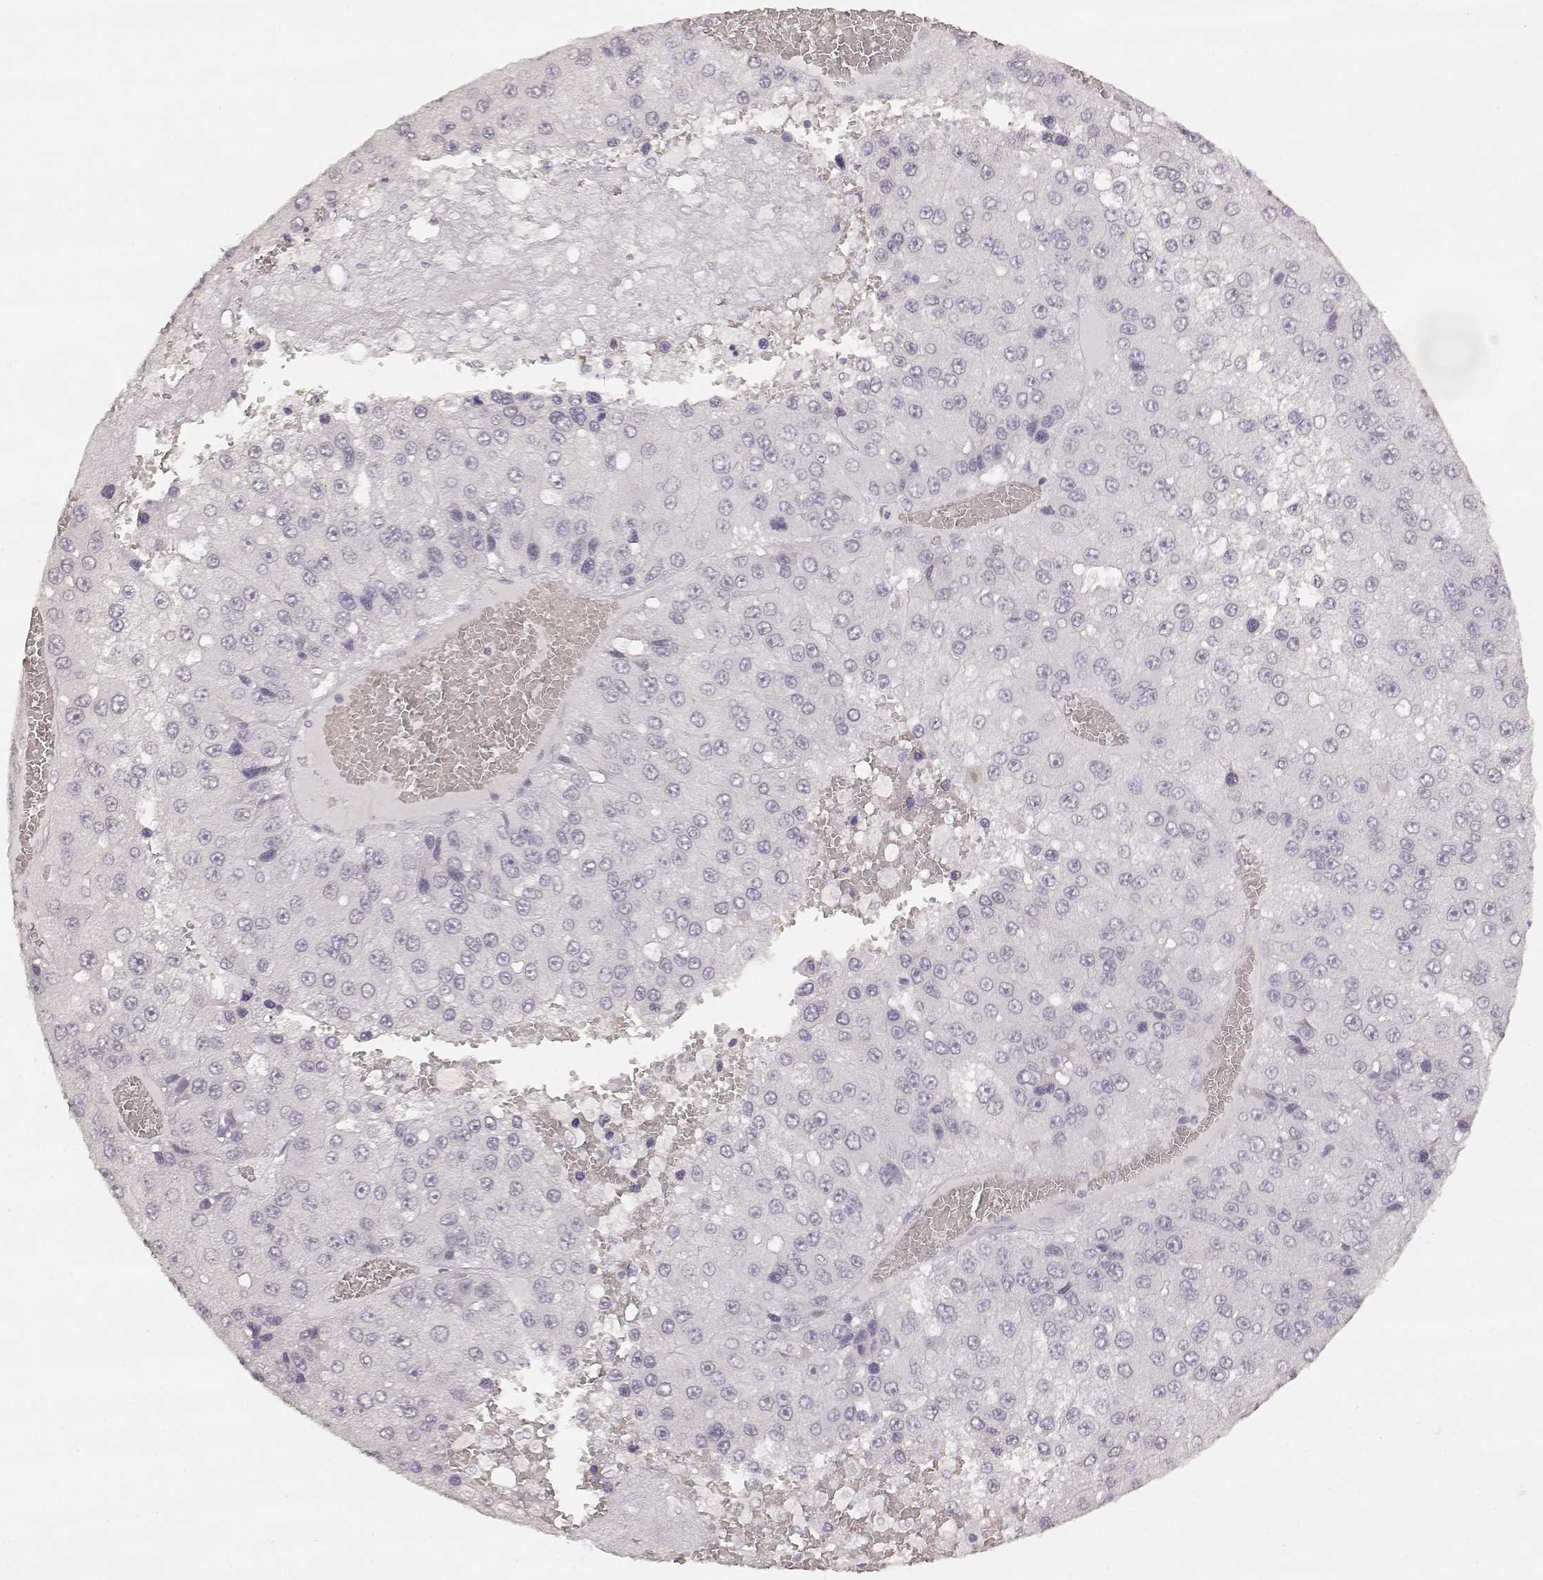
{"staining": {"intensity": "negative", "quantity": "none", "location": "none"}, "tissue": "liver cancer", "cell_type": "Tumor cells", "image_type": "cancer", "snomed": [{"axis": "morphology", "description": "Carcinoma, Hepatocellular, NOS"}, {"axis": "topography", "description": "Liver"}], "caption": "This is an IHC photomicrograph of hepatocellular carcinoma (liver). There is no positivity in tumor cells.", "gene": "LAMC2", "patient": {"sex": "female", "age": 73}}